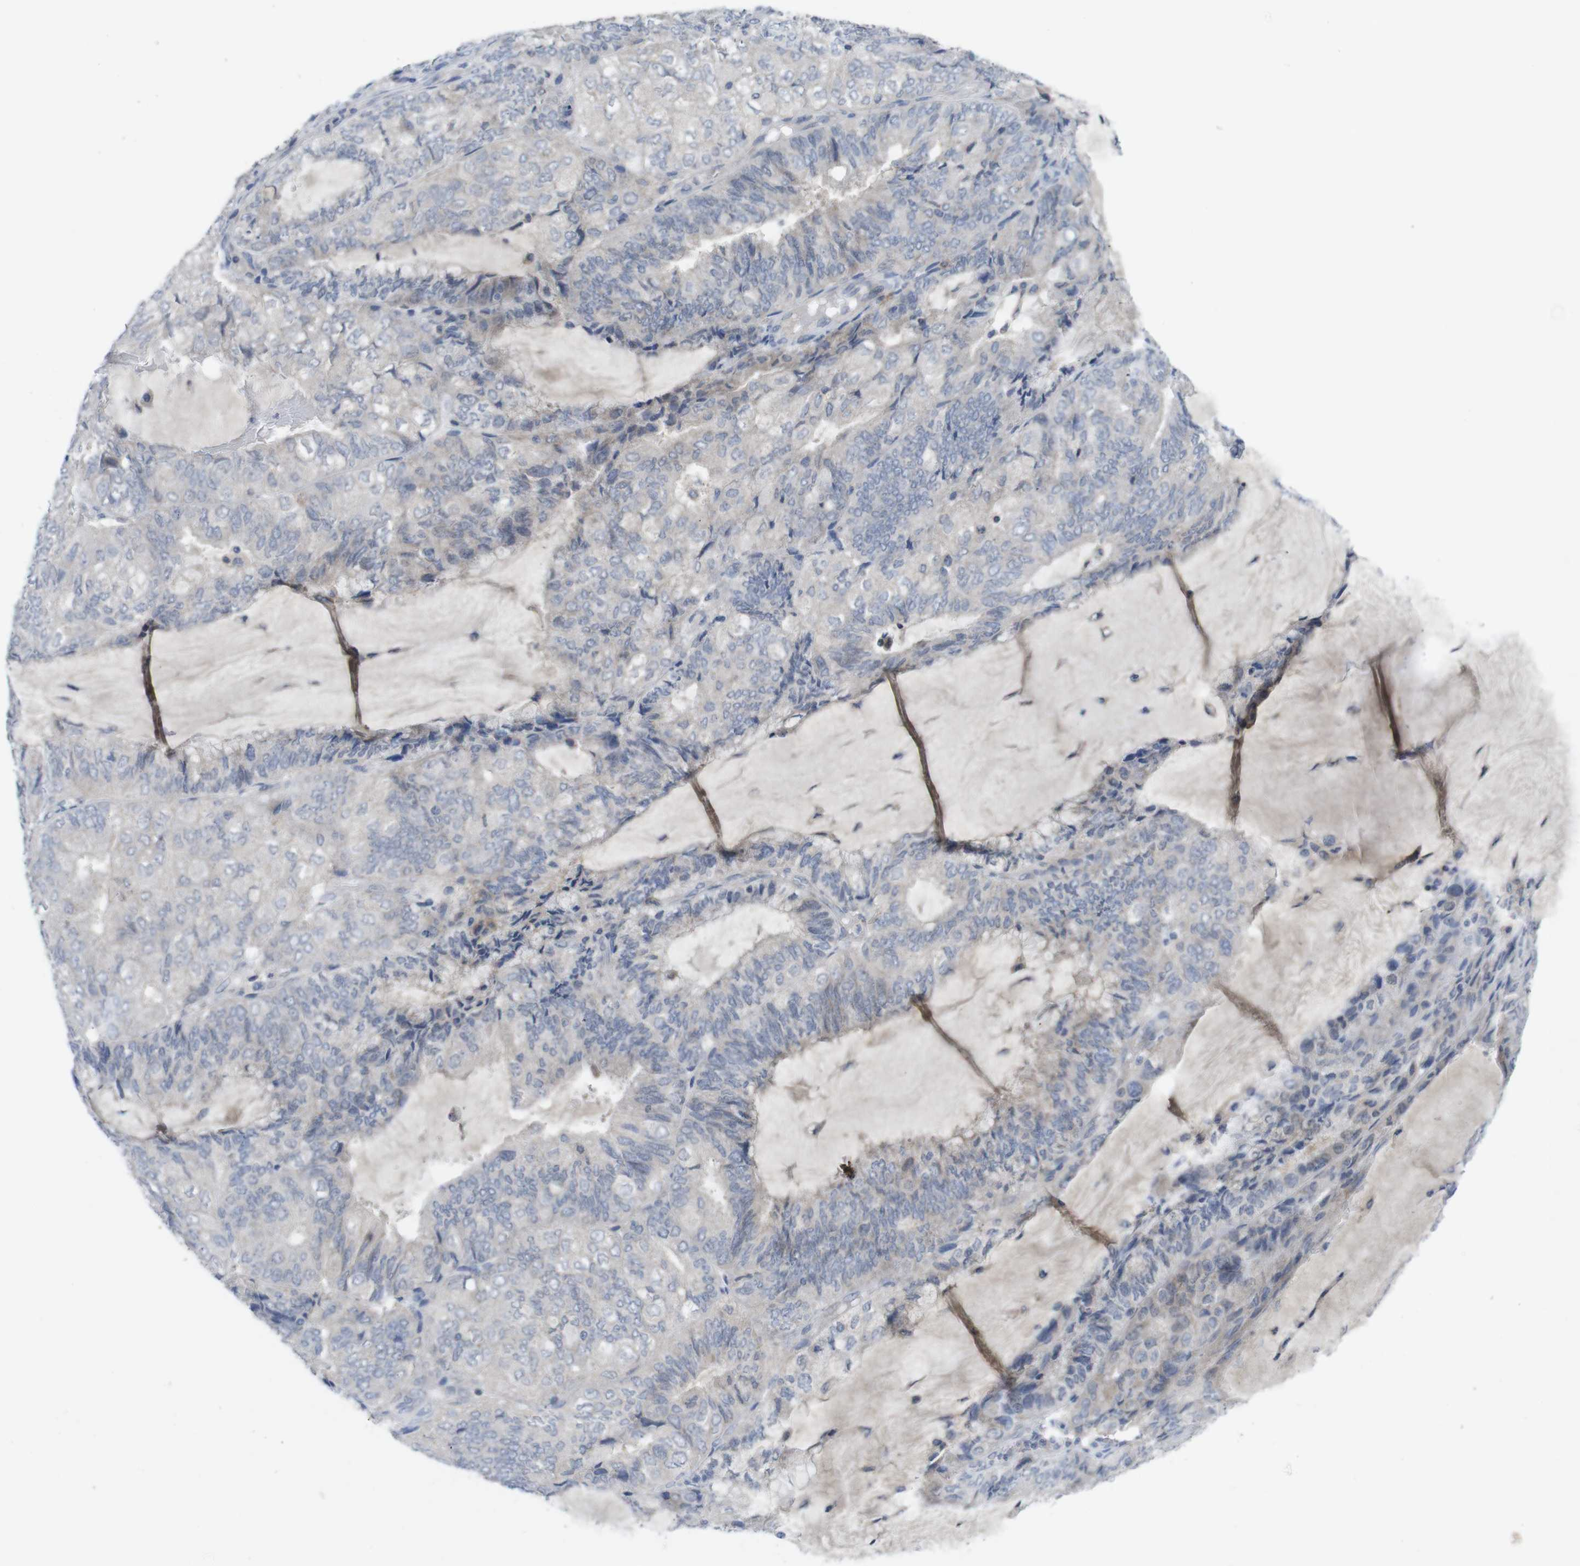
{"staining": {"intensity": "weak", "quantity": "<25%", "location": "cytoplasmic/membranous"}, "tissue": "endometrial cancer", "cell_type": "Tumor cells", "image_type": "cancer", "snomed": [{"axis": "morphology", "description": "Adenocarcinoma, NOS"}, {"axis": "topography", "description": "Endometrium"}], "caption": "Tumor cells show no significant protein expression in adenocarcinoma (endometrial).", "gene": "SLAMF7", "patient": {"sex": "female", "age": 81}}